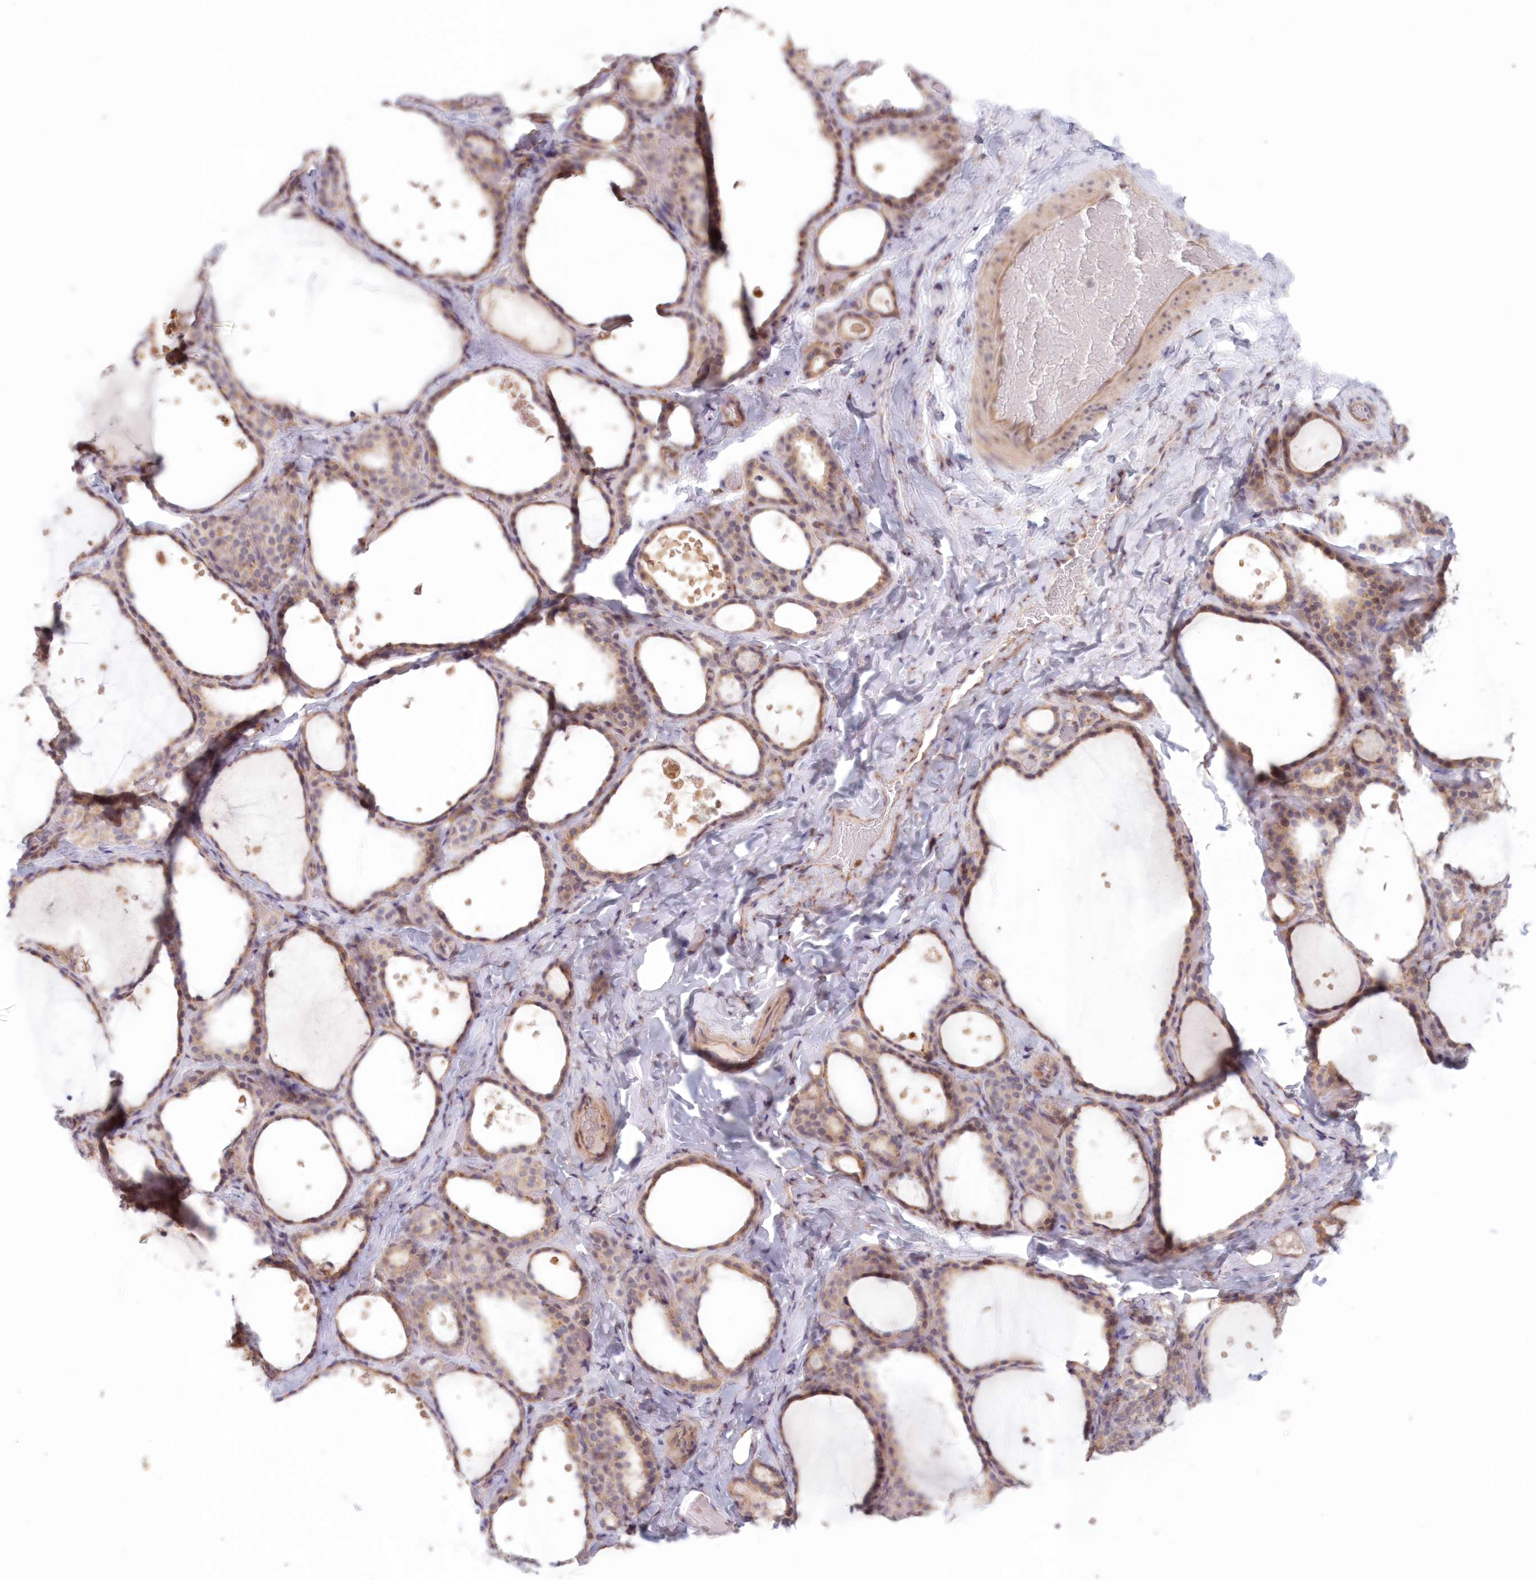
{"staining": {"intensity": "moderate", "quantity": ">75%", "location": "cytoplasmic/membranous,nuclear"}, "tissue": "thyroid gland", "cell_type": "Glandular cells", "image_type": "normal", "snomed": [{"axis": "morphology", "description": "Normal tissue, NOS"}, {"axis": "topography", "description": "Thyroid gland"}], "caption": "Brown immunohistochemical staining in benign thyroid gland demonstrates moderate cytoplasmic/membranous,nuclear expression in approximately >75% of glandular cells.", "gene": "PCYOX1L", "patient": {"sex": "female", "age": 44}}